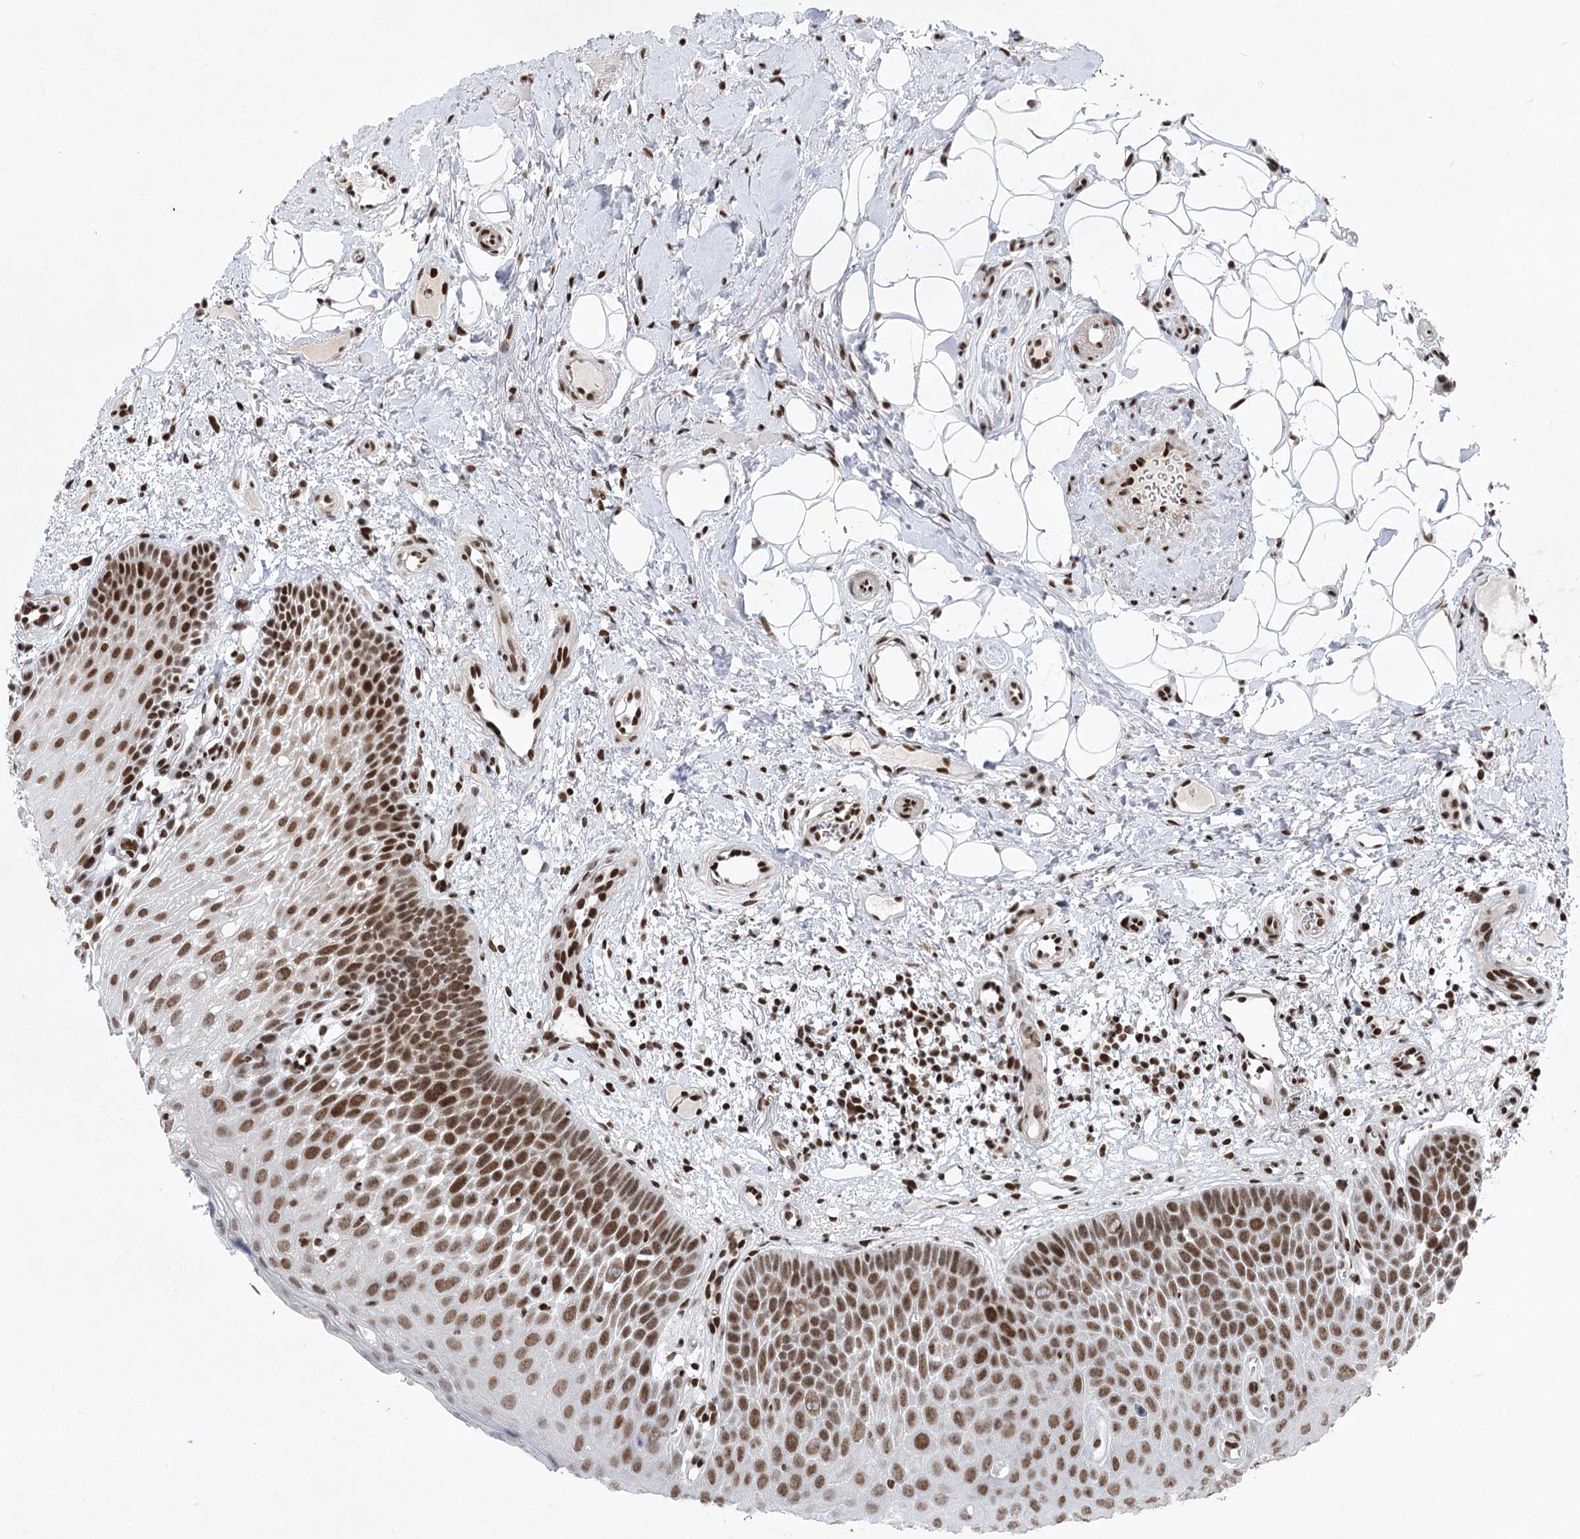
{"staining": {"intensity": "strong", "quantity": ">75%", "location": "nuclear"}, "tissue": "oral mucosa", "cell_type": "Squamous epithelial cells", "image_type": "normal", "snomed": [{"axis": "morphology", "description": "No evidence of malignacy"}, {"axis": "topography", "description": "Oral tissue"}, {"axis": "topography", "description": "Head-Neck"}], "caption": "Oral mucosa stained for a protein displays strong nuclear positivity in squamous epithelial cells. The staining was performed using DAB (3,3'-diaminobenzidine) to visualize the protein expression in brown, while the nuclei were stained in blue with hematoxylin (Magnification: 20x).", "gene": "CGGBP1", "patient": {"sex": "male", "age": 68}}